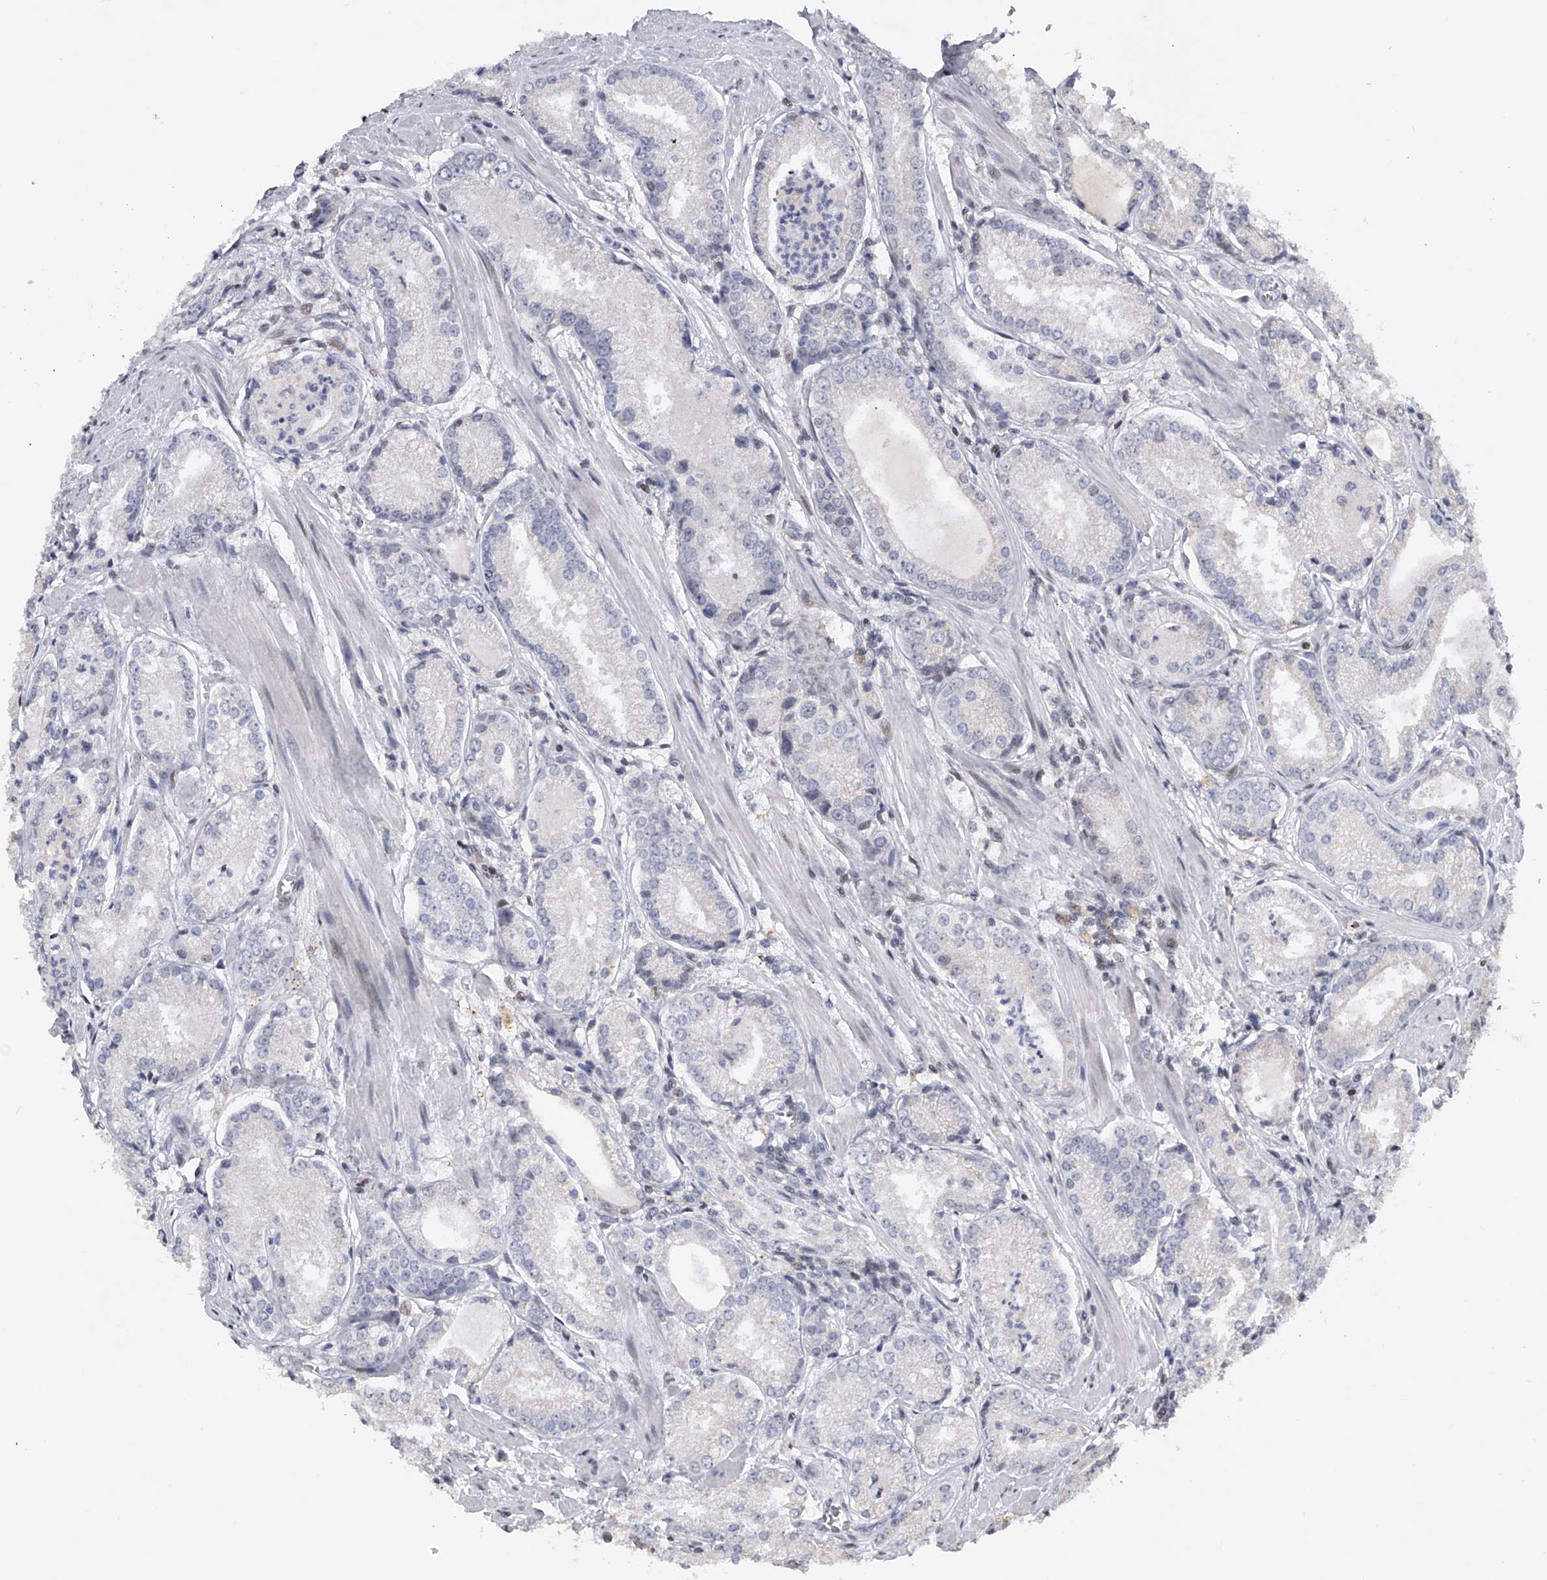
{"staining": {"intensity": "negative", "quantity": "none", "location": "none"}, "tissue": "prostate cancer", "cell_type": "Tumor cells", "image_type": "cancer", "snomed": [{"axis": "morphology", "description": "Adenocarcinoma, Low grade"}, {"axis": "topography", "description": "Prostate"}], "caption": "Histopathology image shows no significant protein staining in tumor cells of prostate cancer.", "gene": "RWDD2A", "patient": {"sex": "male", "age": 54}}